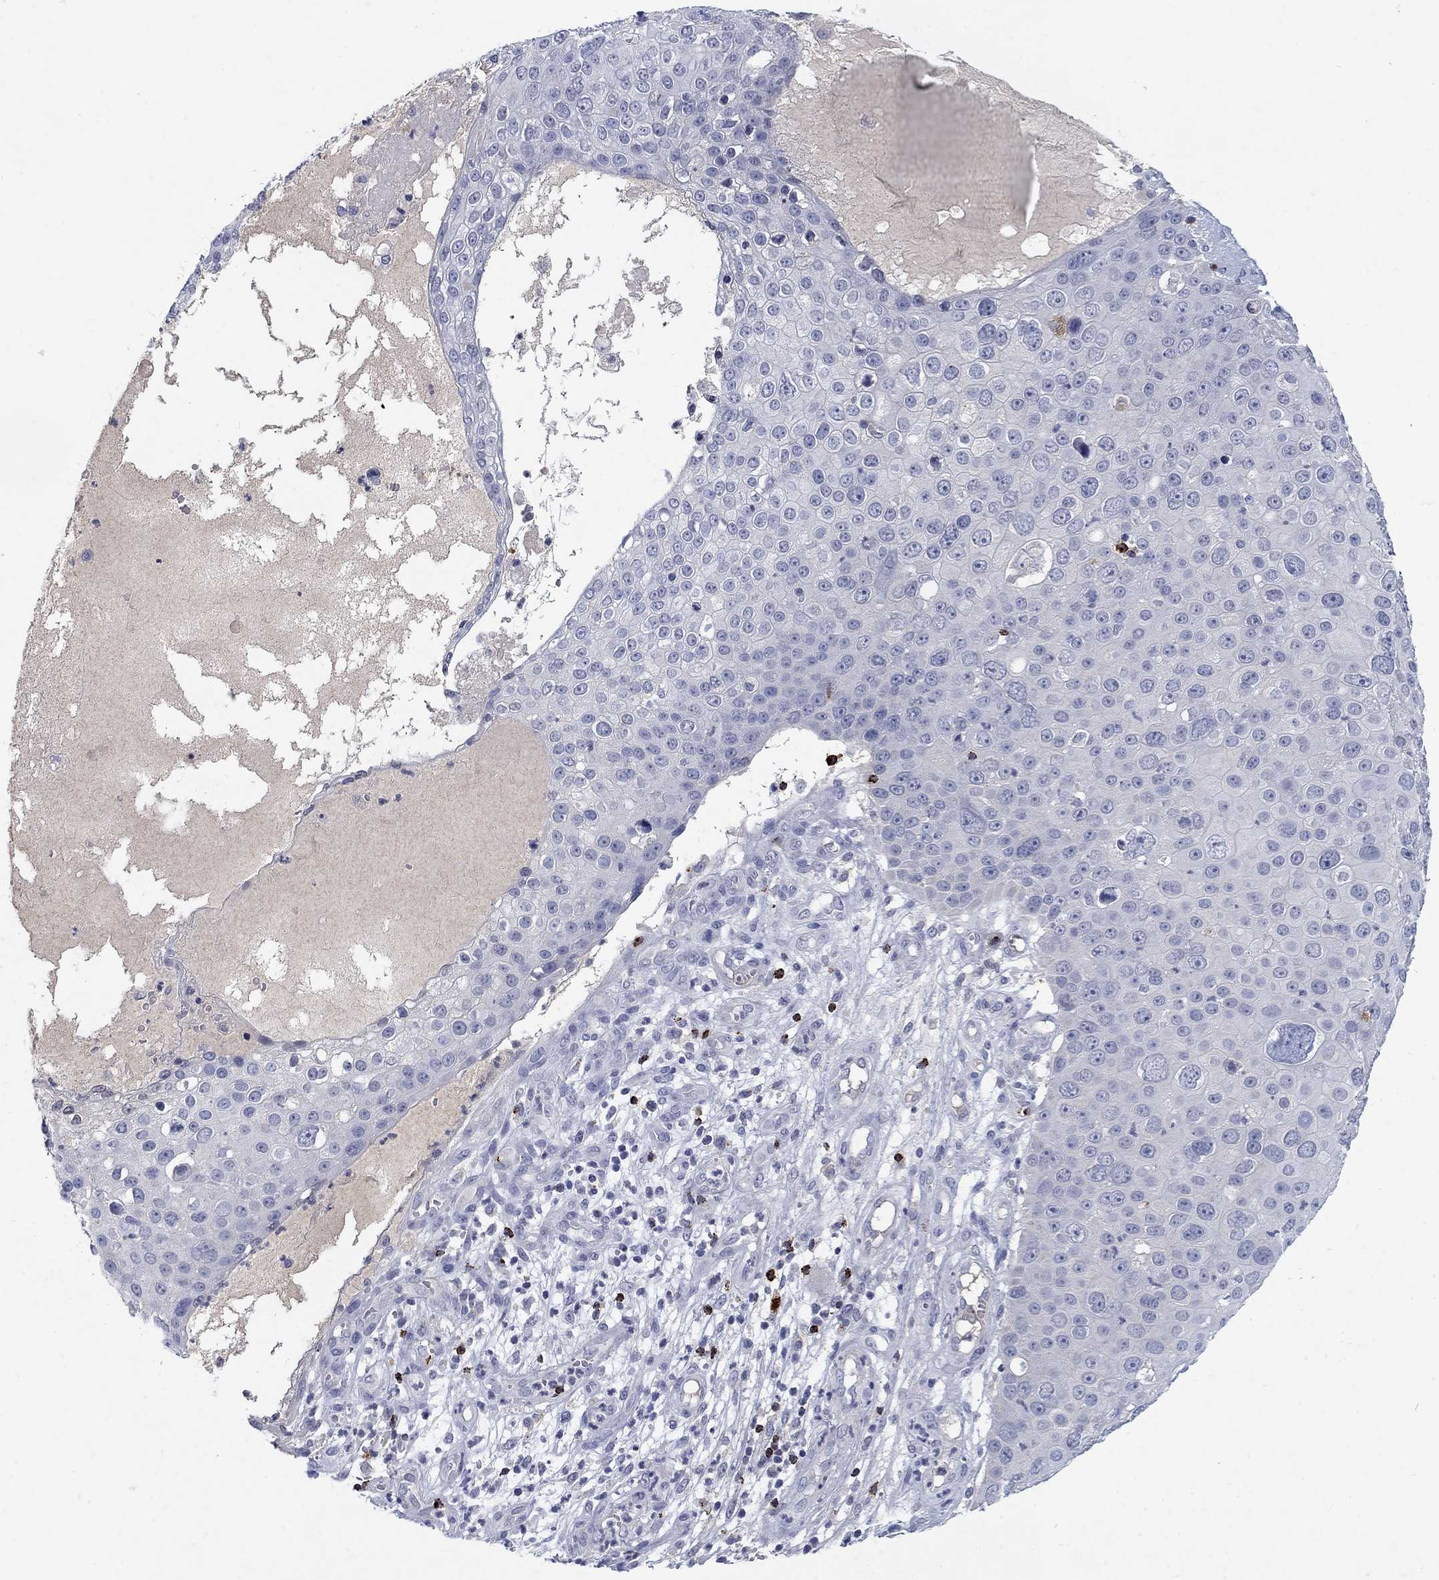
{"staining": {"intensity": "negative", "quantity": "none", "location": "none"}, "tissue": "skin cancer", "cell_type": "Tumor cells", "image_type": "cancer", "snomed": [{"axis": "morphology", "description": "Squamous cell carcinoma, NOS"}, {"axis": "topography", "description": "Skin"}], "caption": "The micrograph displays no significant positivity in tumor cells of skin cancer (squamous cell carcinoma). (DAB immunohistochemistry, high magnification).", "gene": "GZMA", "patient": {"sex": "male", "age": 71}}